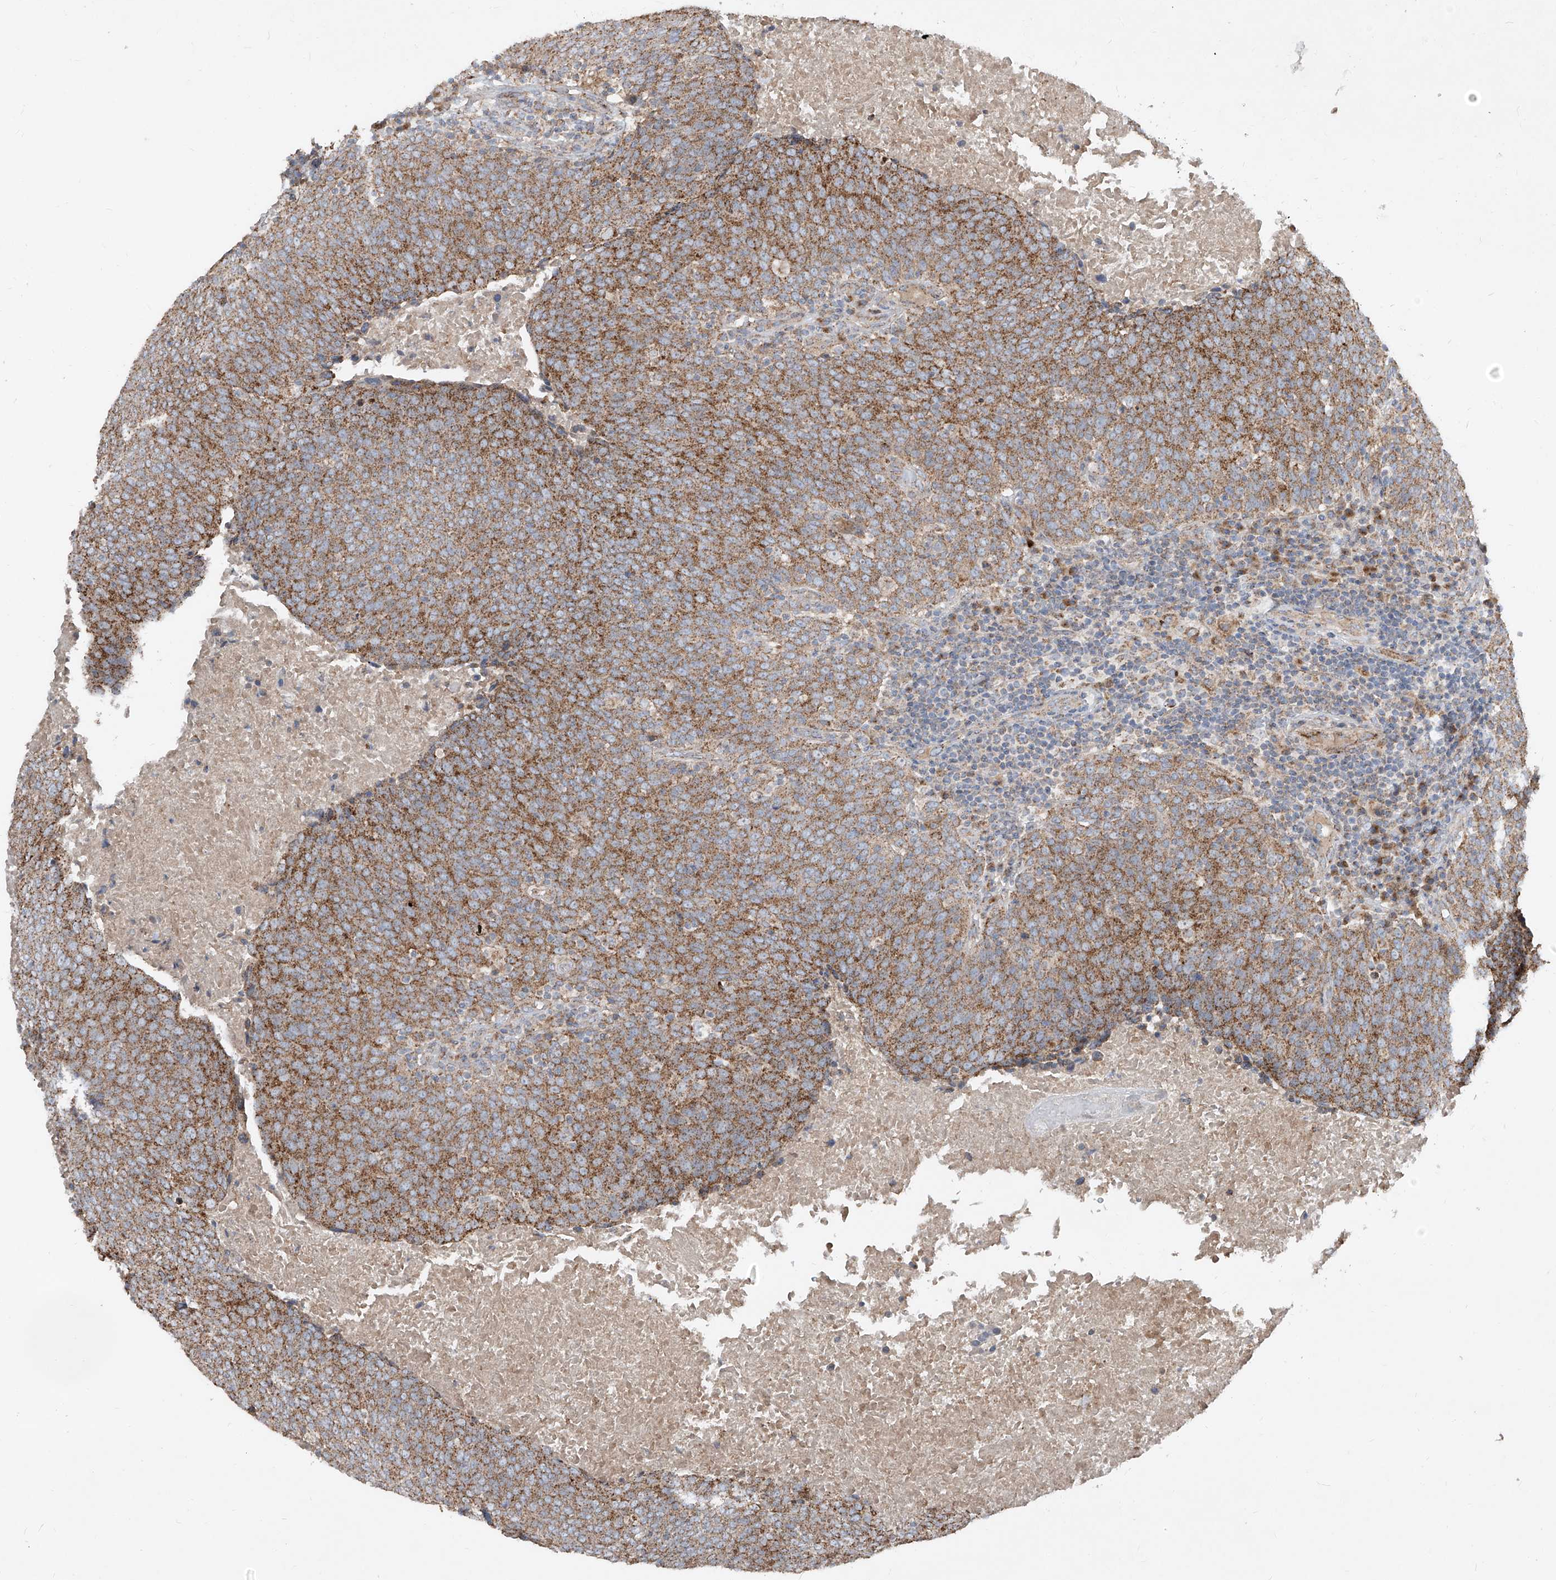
{"staining": {"intensity": "moderate", "quantity": ">75%", "location": "cytoplasmic/membranous"}, "tissue": "head and neck cancer", "cell_type": "Tumor cells", "image_type": "cancer", "snomed": [{"axis": "morphology", "description": "Squamous cell carcinoma, NOS"}, {"axis": "morphology", "description": "Squamous cell carcinoma, metastatic, NOS"}, {"axis": "topography", "description": "Lymph node"}, {"axis": "topography", "description": "Head-Neck"}], "caption": "Immunohistochemistry staining of head and neck cancer, which exhibits medium levels of moderate cytoplasmic/membranous staining in about >75% of tumor cells indicating moderate cytoplasmic/membranous protein staining. The staining was performed using DAB (3,3'-diaminobenzidine) (brown) for protein detection and nuclei were counterstained in hematoxylin (blue).", "gene": "ABCD3", "patient": {"sex": "male", "age": 62}}